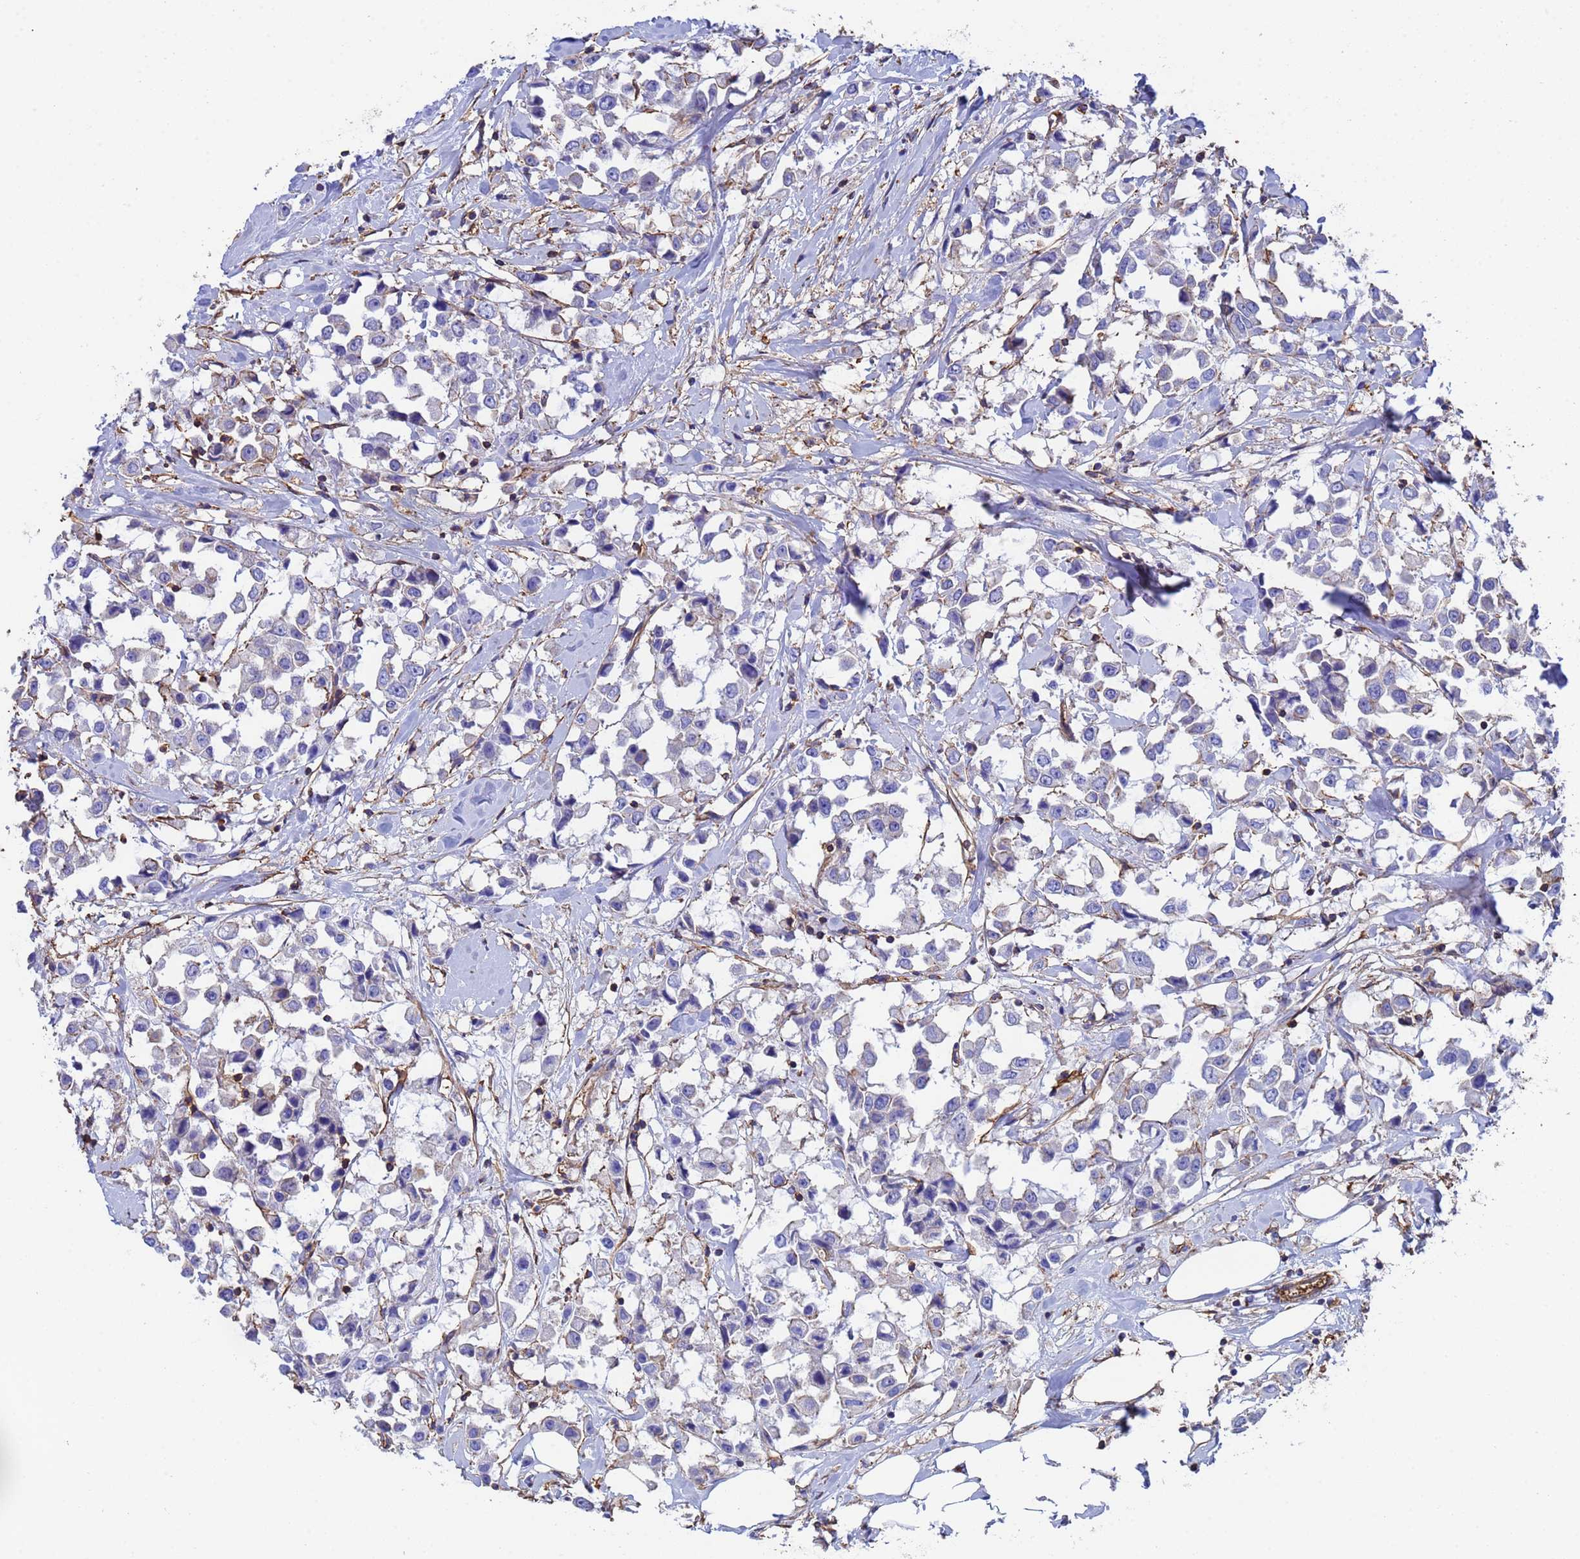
{"staining": {"intensity": "negative", "quantity": "none", "location": "none"}, "tissue": "breast cancer", "cell_type": "Tumor cells", "image_type": "cancer", "snomed": [{"axis": "morphology", "description": "Duct carcinoma"}, {"axis": "topography", "description": "Breast"}], "caption": "Tumor cells are negative for protein expression in human breast invasive ductal carcinoma.", "gene": "MYL12A", "patient": {"sex": "female", "age": 61}}